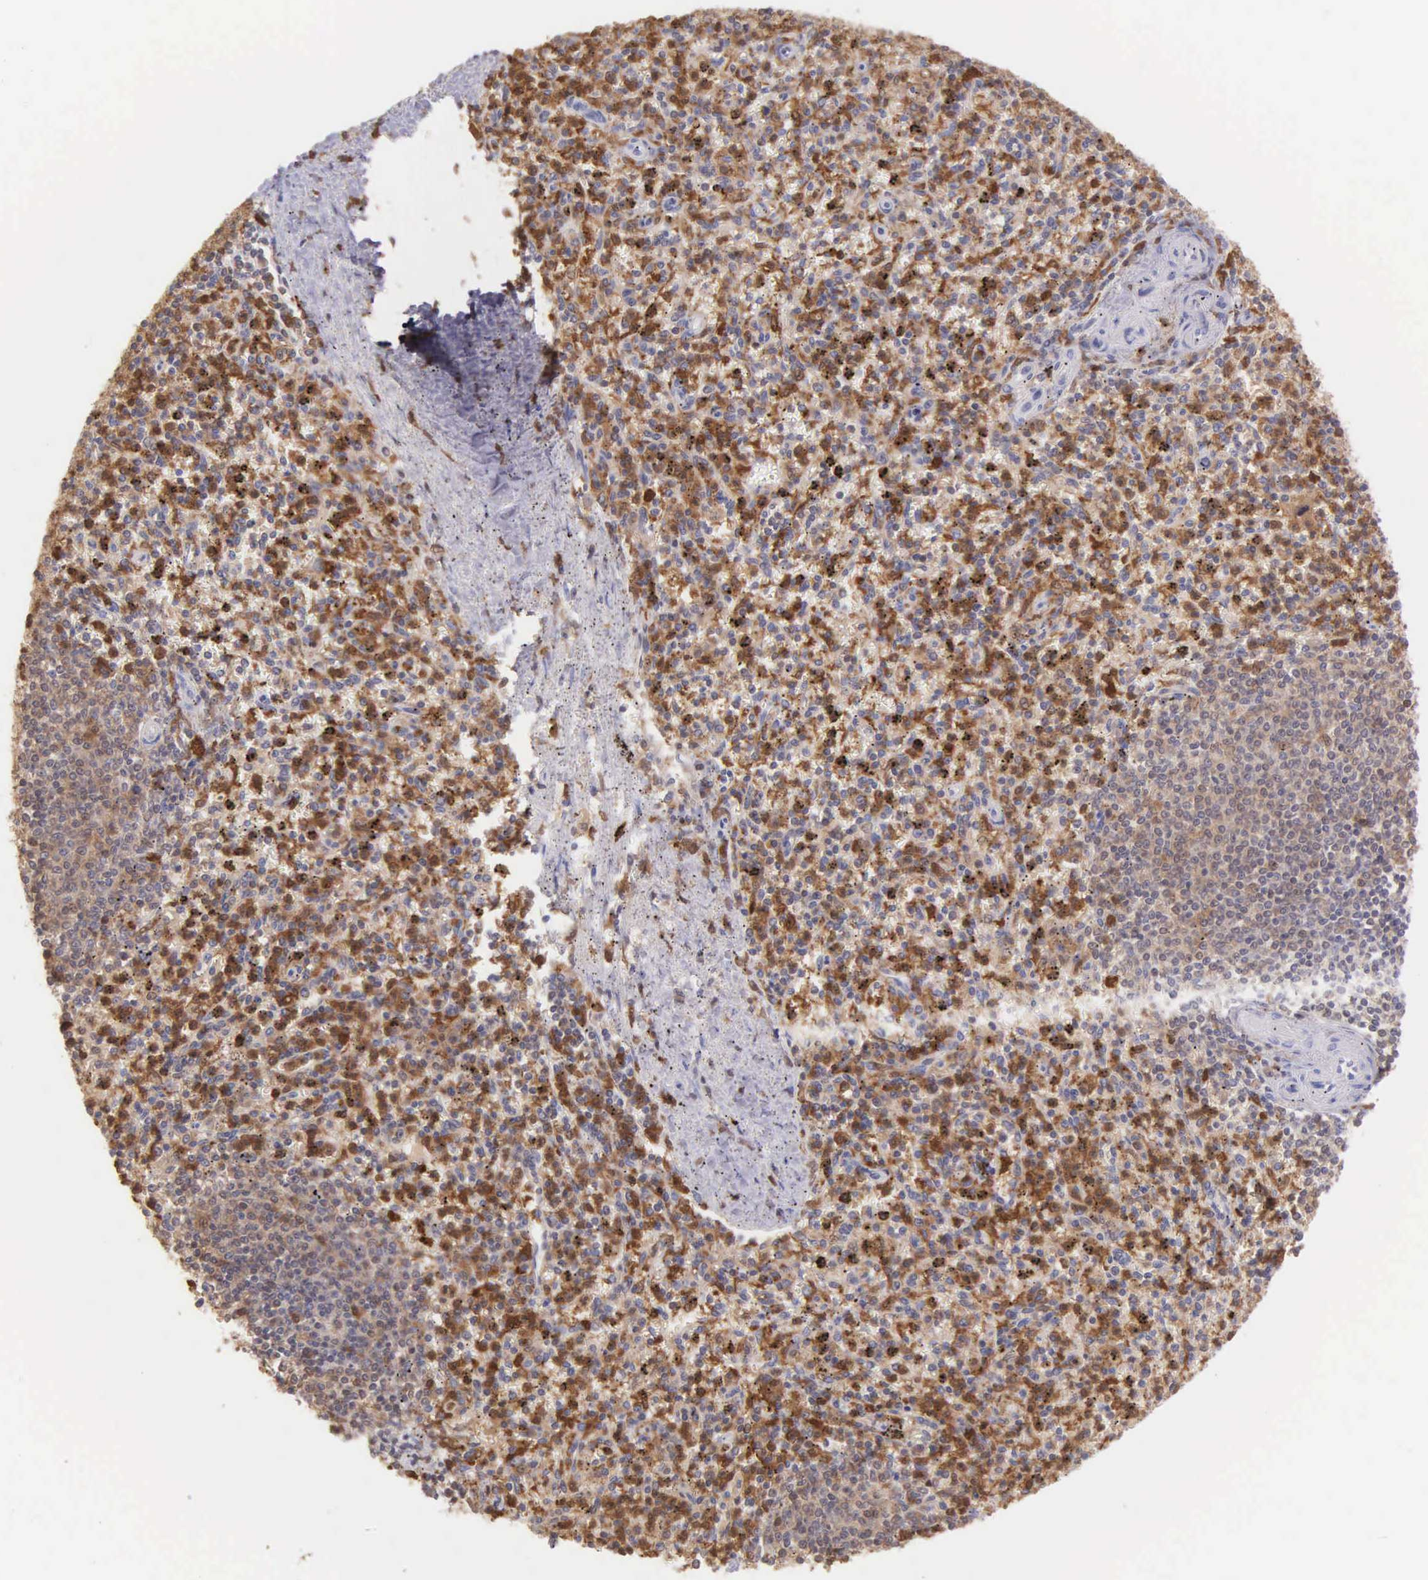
{"staining": {"intensity": "strong", "quantity": "25%-75%", "location": "cytoplasmic/membranous"}, "tissue": "spleen", "cell_type": "Cells in red pulp", "image_type": "normal", "snomed": [{"axis": "morphology", "description": "Normal tissue, NOS"}, {"axis": "topography", "description": "Spleen"}], "caption": "Strong cytoplasmic/membranous staining is appreciated in about 25%-75% of cells in red pulp in unremarkable spleen. (DAB (3,3'-diaminobenzidine) IHC with brightfield microscopy, high magnification).", "gene": "BID", "patient": {"sex": "male", "age": 72}}